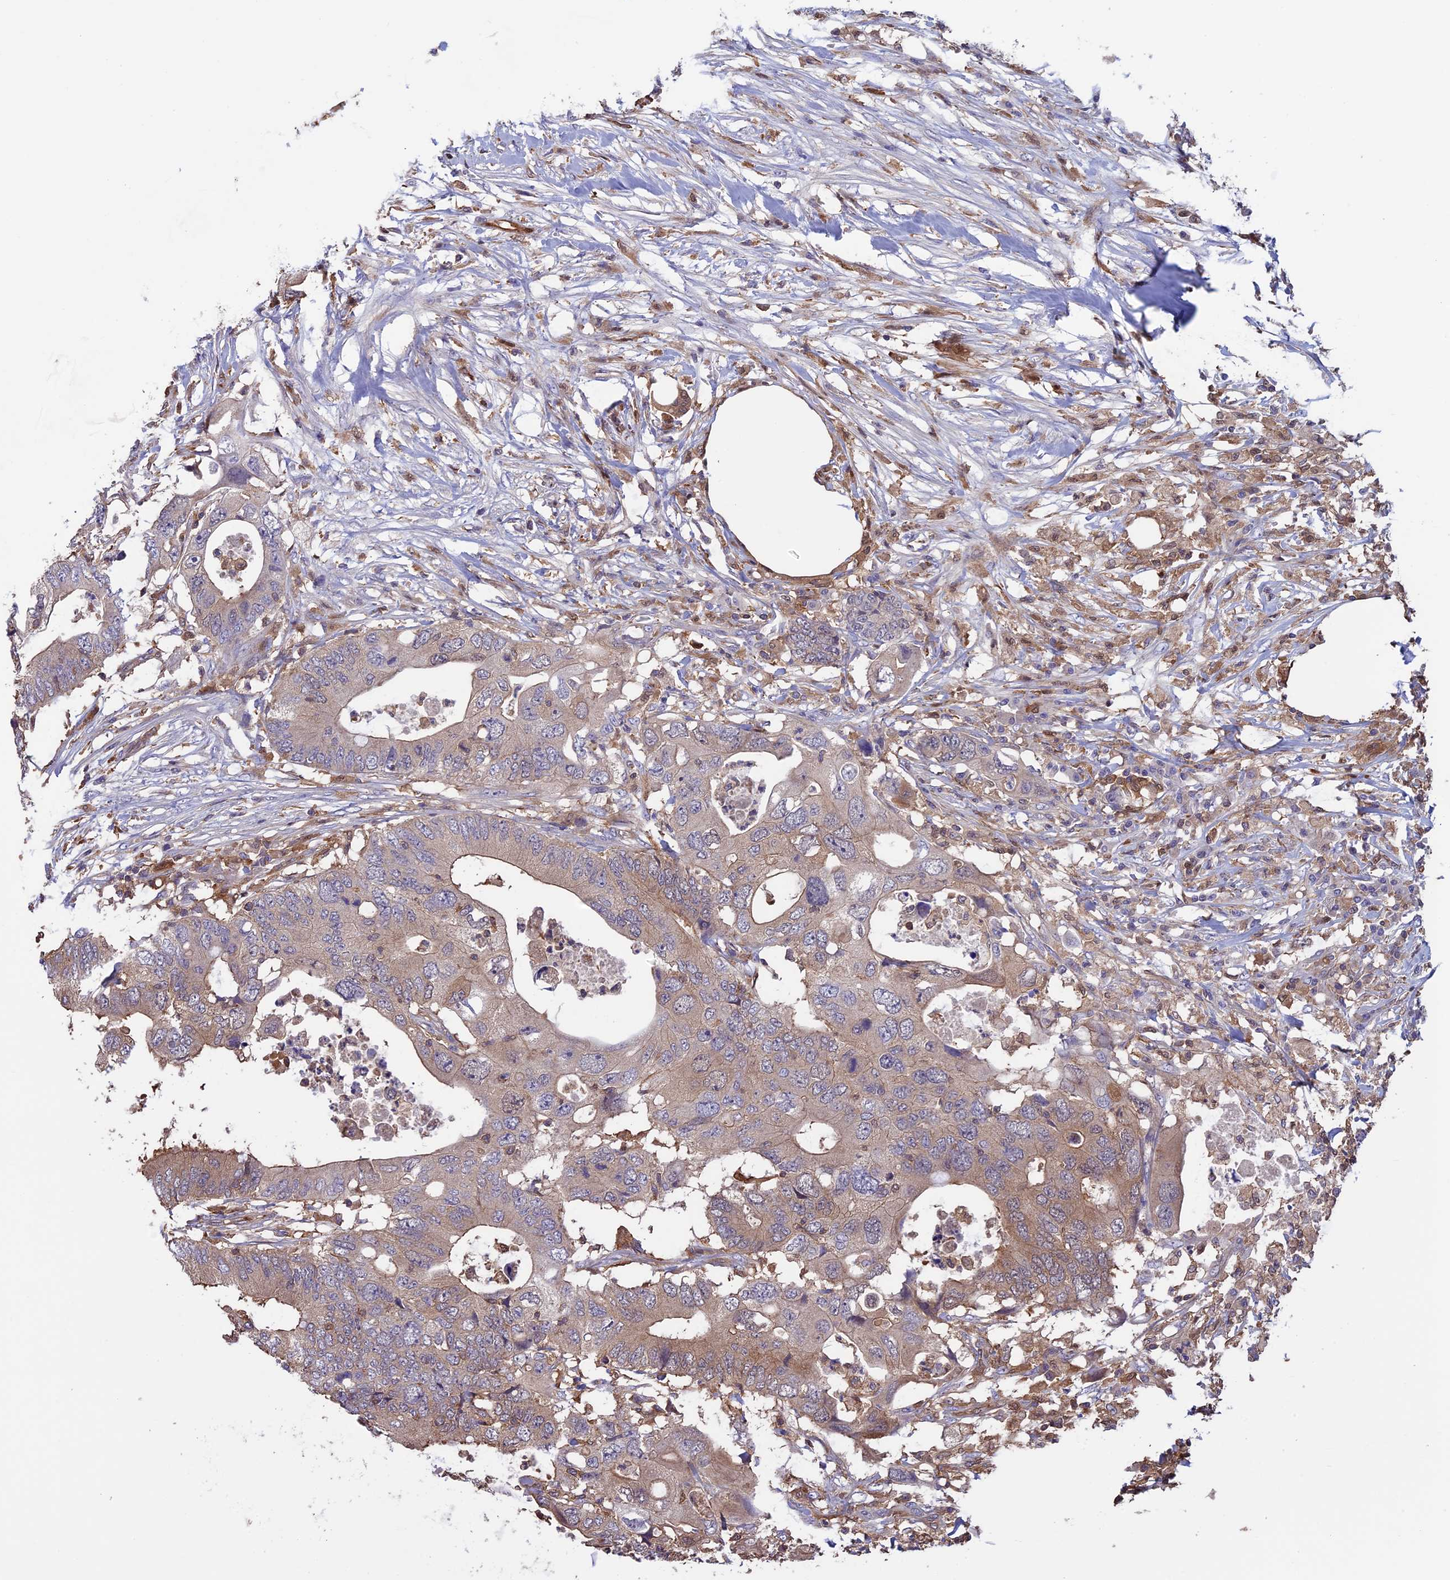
{"staining": {"intensity": "weak", "quantity": "<25%", "location": "cytoplasmic/membranous"}, "tissue": "colorectal cancer", "cell_type": "Tumor cells", "image_type": "cancer", "snomed": [{"axis": "morphology", "description": "Adenocarcinoma, NOS"}, {"axis": "topography", "description": "Colon"}], "caption": "Tumor cells are negative for brown protein staining in colorectal cancer.", "gene": "ARHGAP18", "patient": {"sex": "male", "age": 71}}